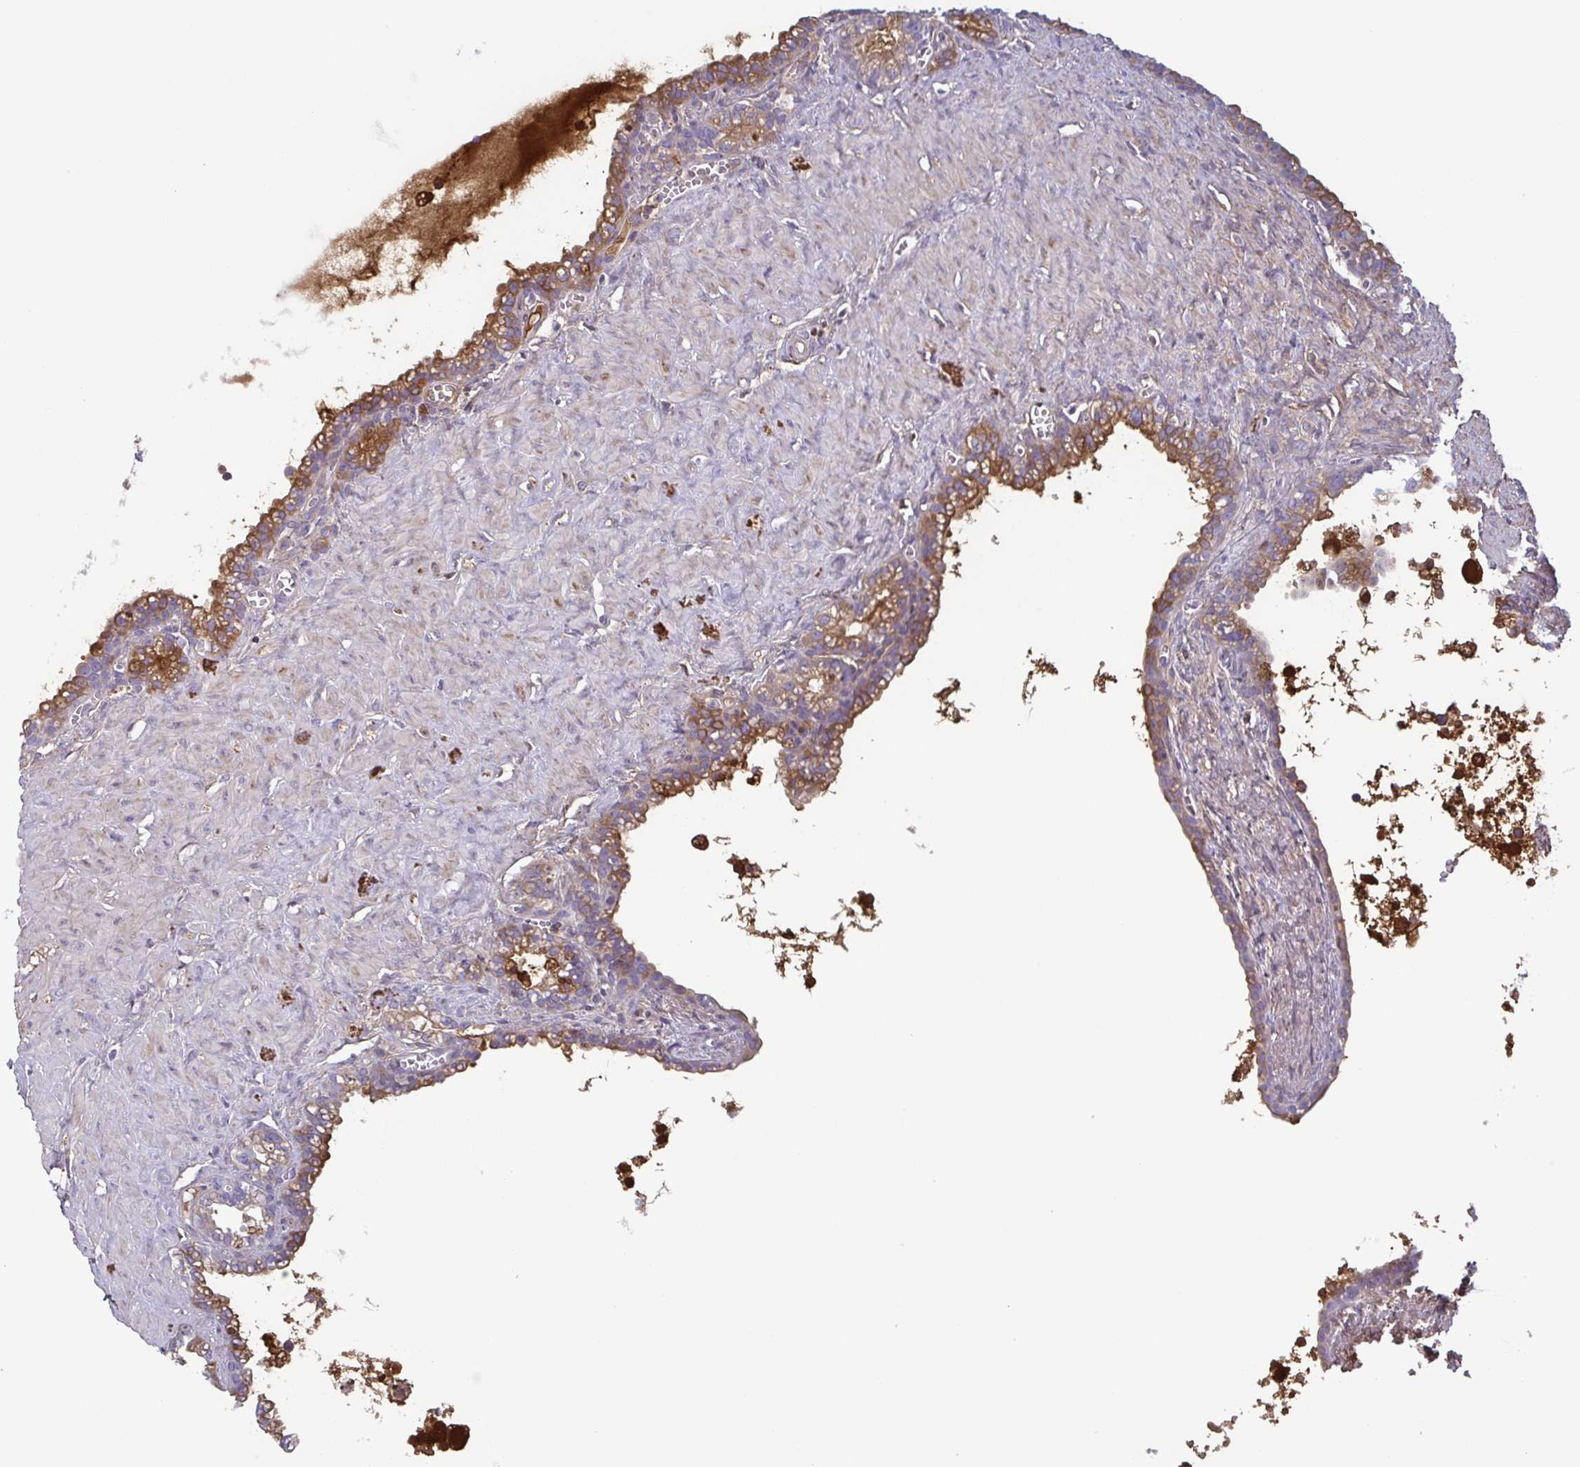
{"staining": {"intensity": "moderate", "quantity": "<25%", "location": "cytoplasmic/membranous"}, "tissue": "seminal vesicle", "cell_type": "Glandular cells", "image_type": "normal", "snomed": [{"axis": "morphology", "description": "Normal tissue, NOS"}, {"axis": "topography", "description": "Seminal veicle"}], "caption": "Protein staining of normal seminal vesicle displays moderate cytoplasmic/membranous expression in about <25% of glandular cells.", "gene": "ECM1", "patient": {"sex": "male", "age": 76}}